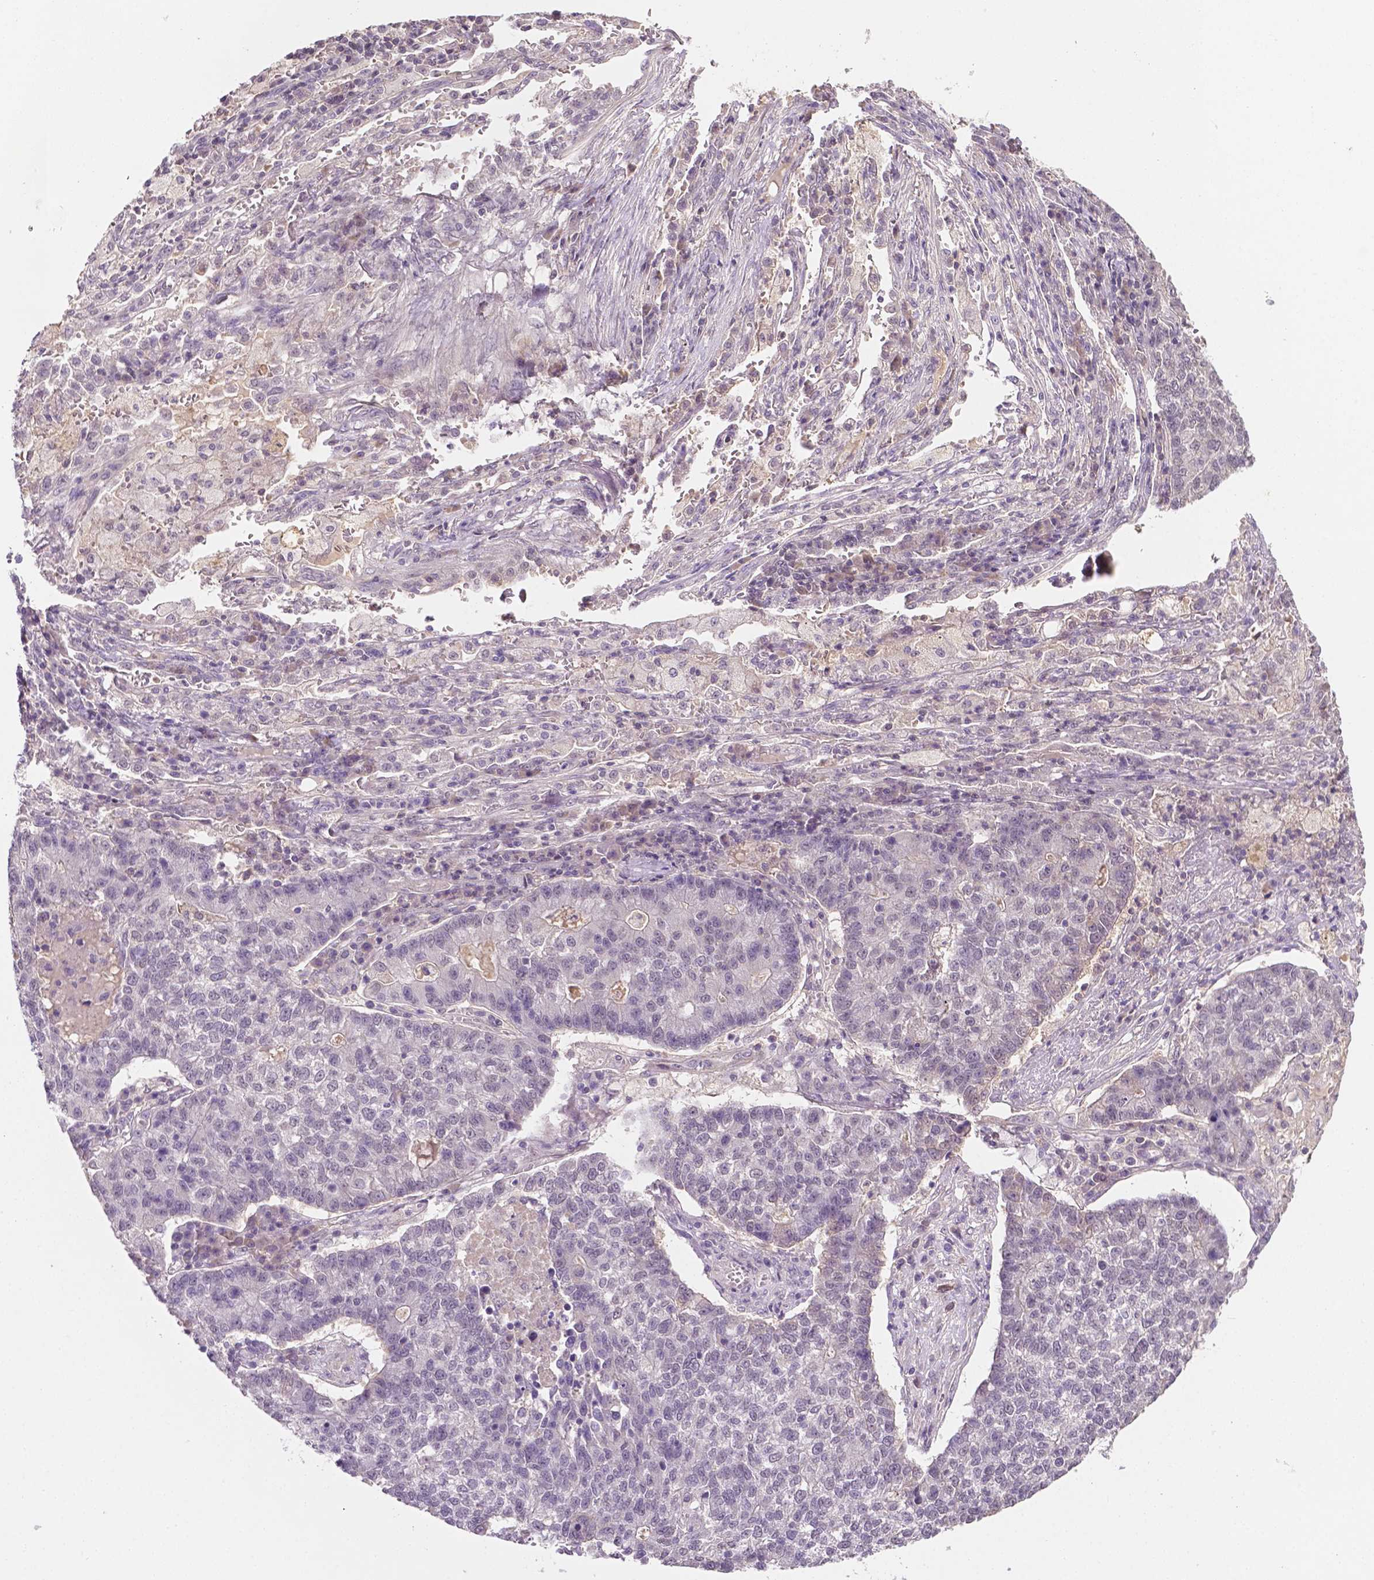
{"staining": {"intensity": "negative", "quantity": "none", "location": "none"}, "tissue": "lung cancer", "cell_type": "Tumor cells", "image_type": "cancer", "snomed": [{"axis": "morphology", "description": "Adenocarcinoma, NOS"}, {"axis": "topography", "description": "Lung"}], "caption": "This is an immunohistochemistry (IHC) micrograph of lung cancer. There is no positivity in tumor cells.", "gene": "MROH6", "patient": {"sex": "male", "age": 57}}